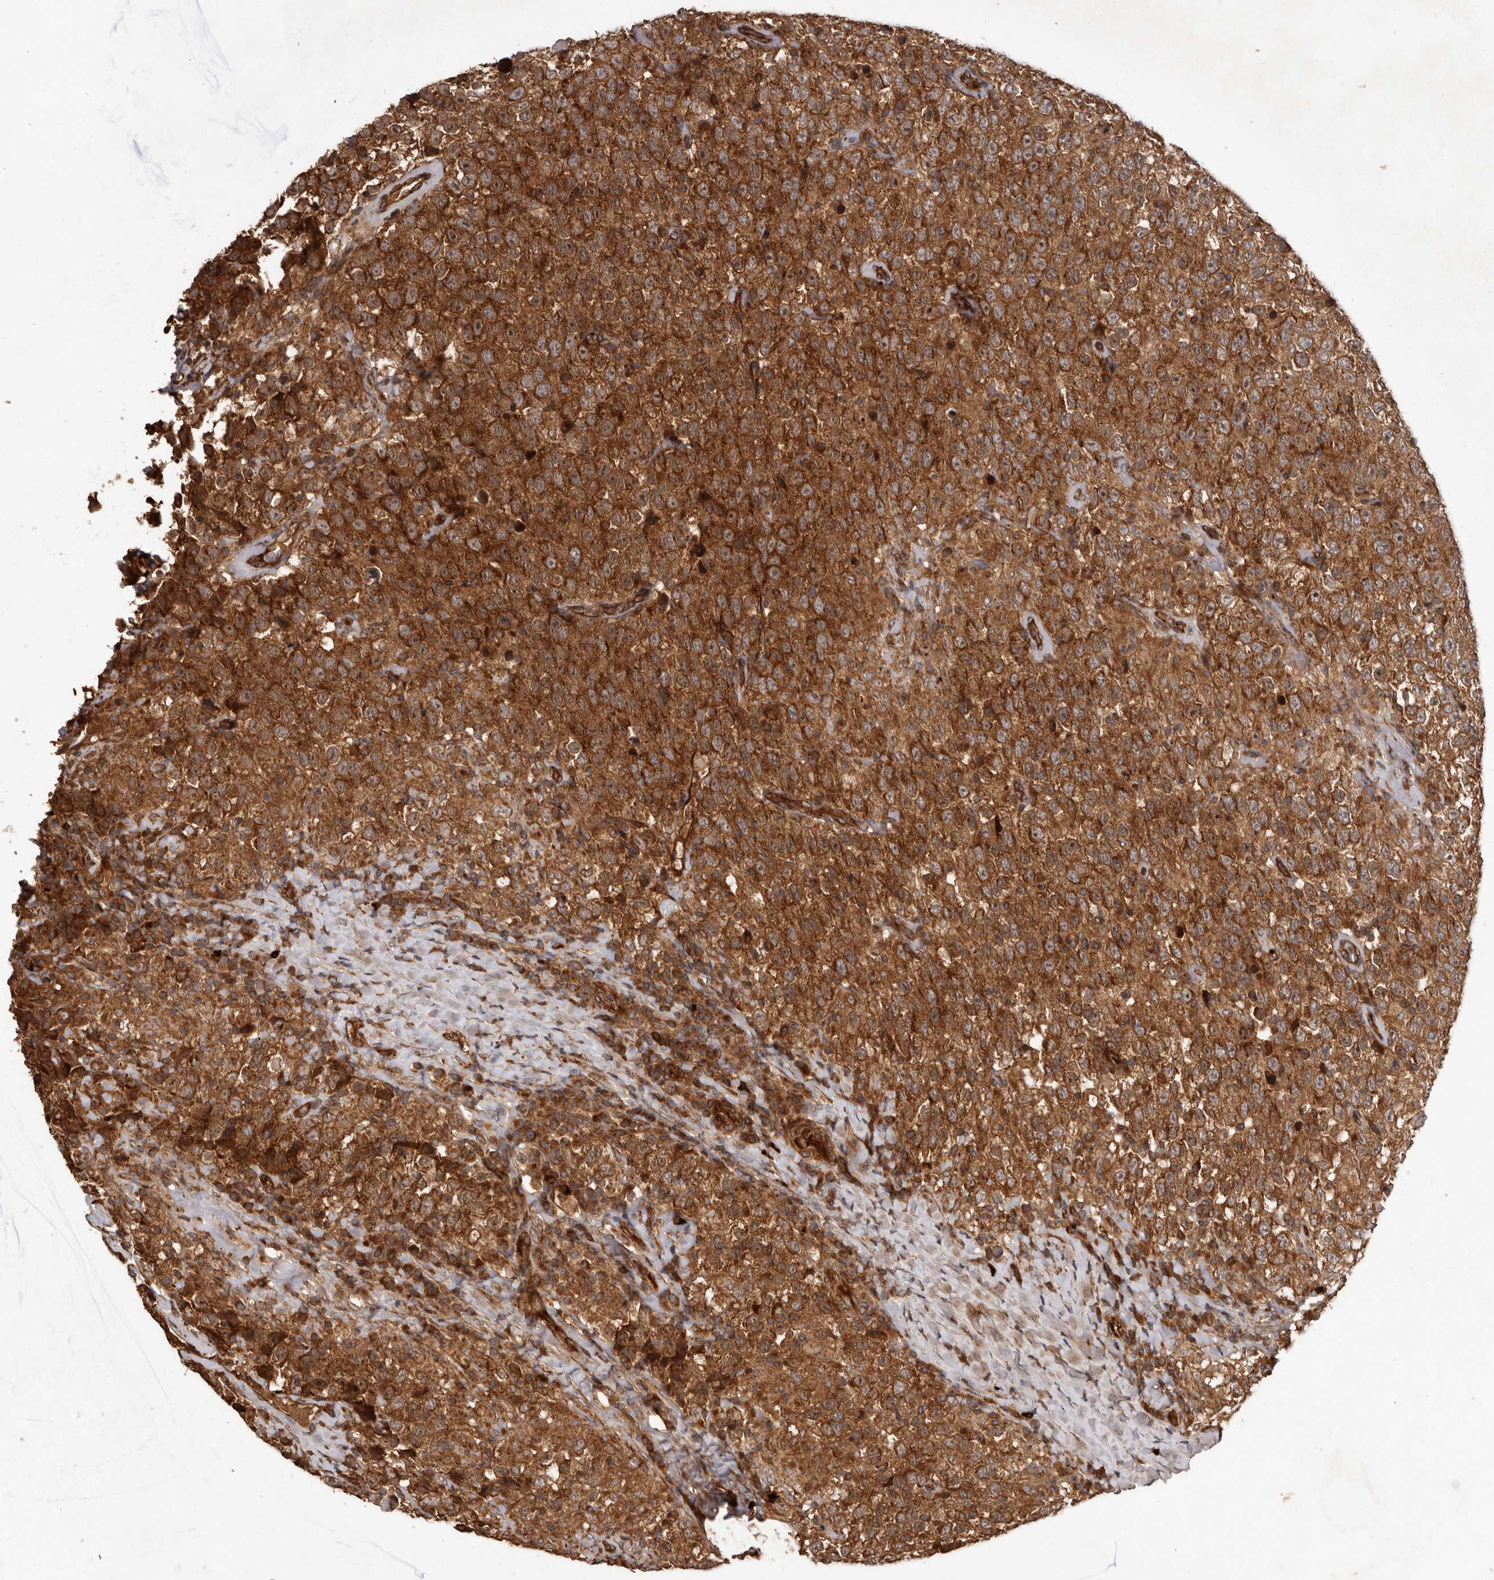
{"staining": {"intensity": "moderate", "quantity": ">75%", "location": "cytoplasmic/membranous"}, "tissue": "testis cancer", "cell_type": "Tumor cells", "image_type": "cancer", "snomed": [{"axis": "morphology", "description": "Seminoma, NOS"}, {"axis": "topography", "description": "Testis"}], "caption": "Protein staining by IHC demonstrates moderate cytoplasmic/membranous positivity in about >75% of tumor cells in testis cancer (seminoma).", "gene": "STK36", "patient": {"sex": "male", "age": 41}}